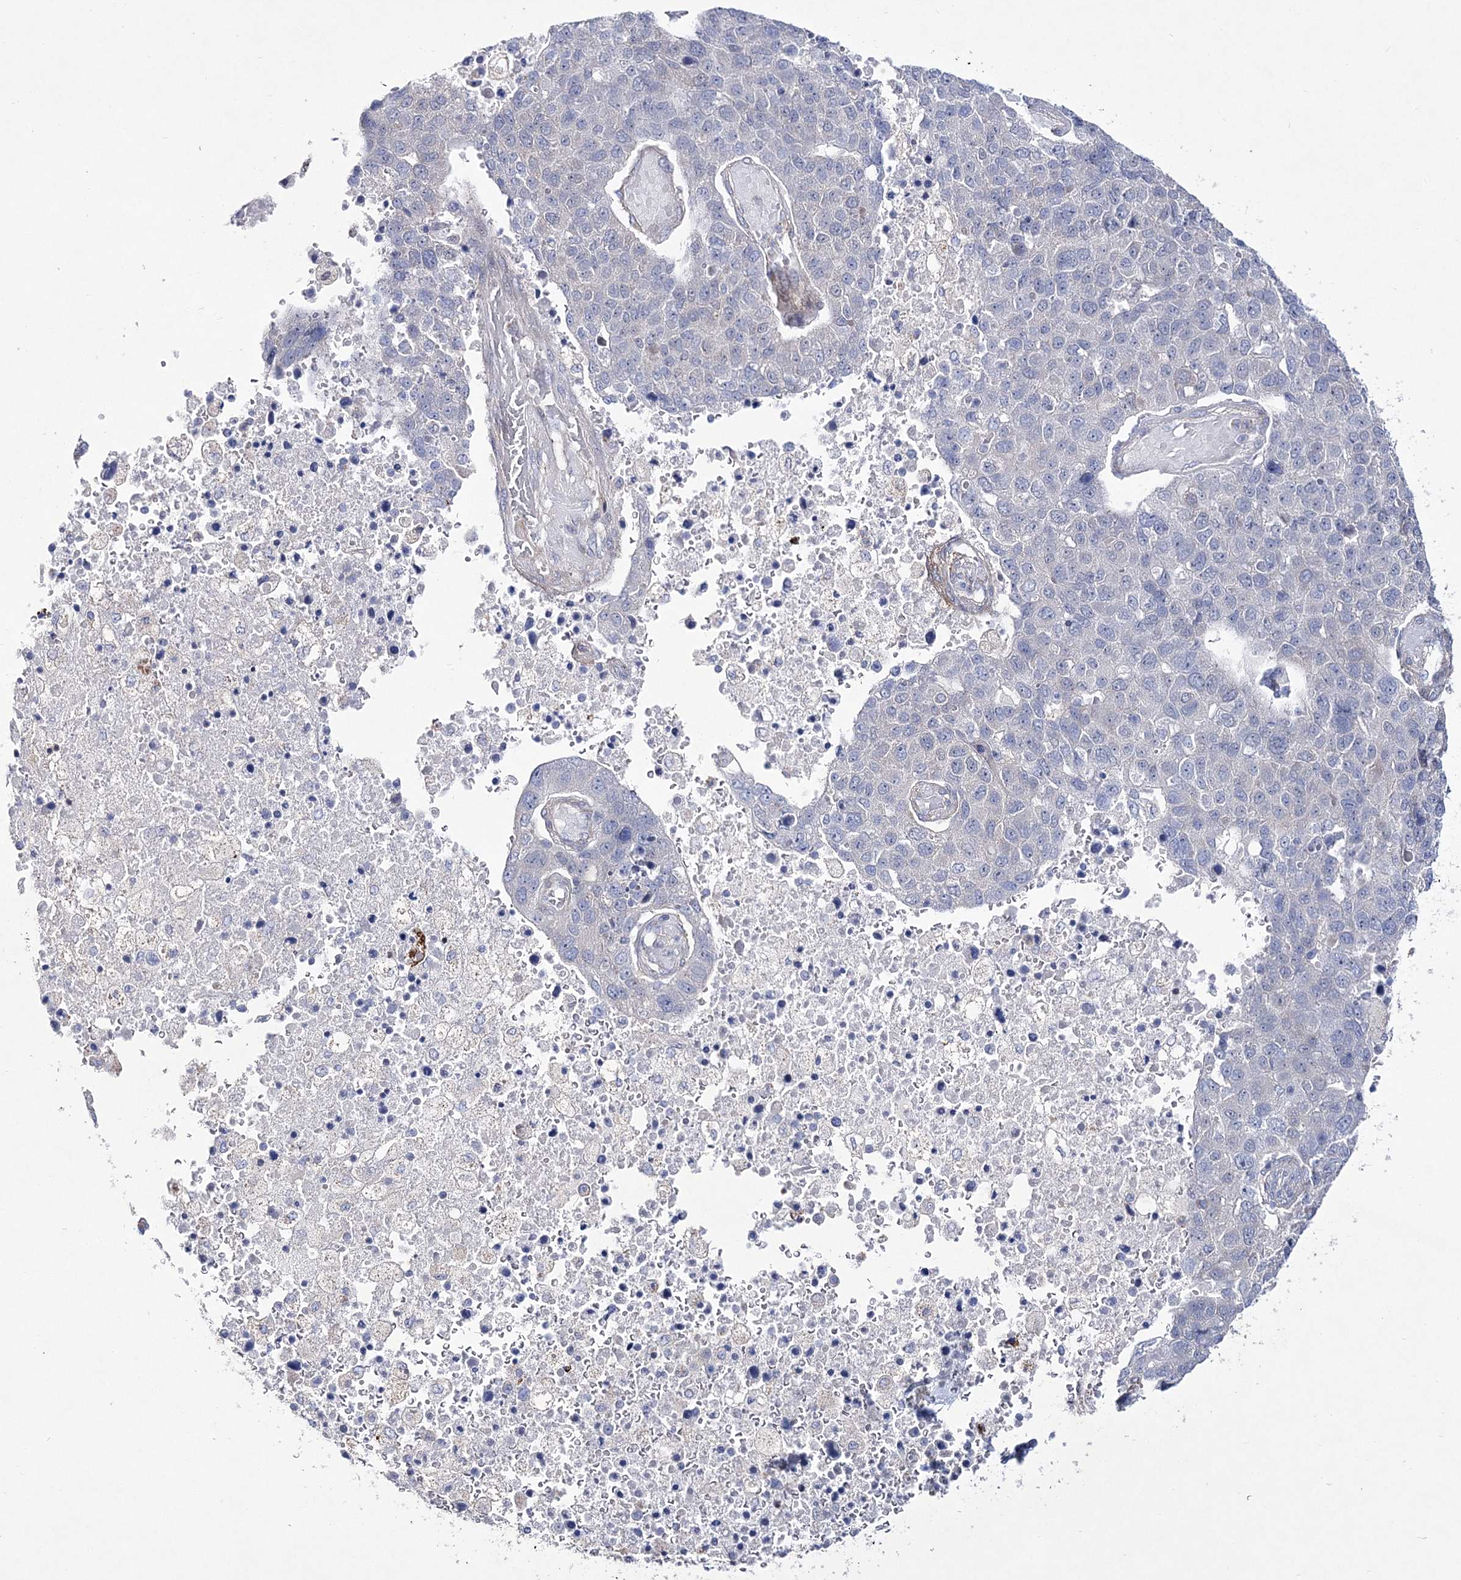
{"staining": {"intensity": "negative", "quantity": "none", "location": "none"}, "tissue": "pancreatic cancer", "cell_type": "Tumor cells", "image_type": "cancer", "snomed": [{"axis": "morphology", "description": "Adenocarcinoma, NOS"}, {"axis": "topography", "description": "Pancreas"}], "caption": "Immunohistochemistry micrograph of human adenocarcinoma (pancreatic) stained for a protein (brown), which displays no expression in tumor cells.", "gene": "ANO1", "patient": {"sex": "female", "age": 61}}